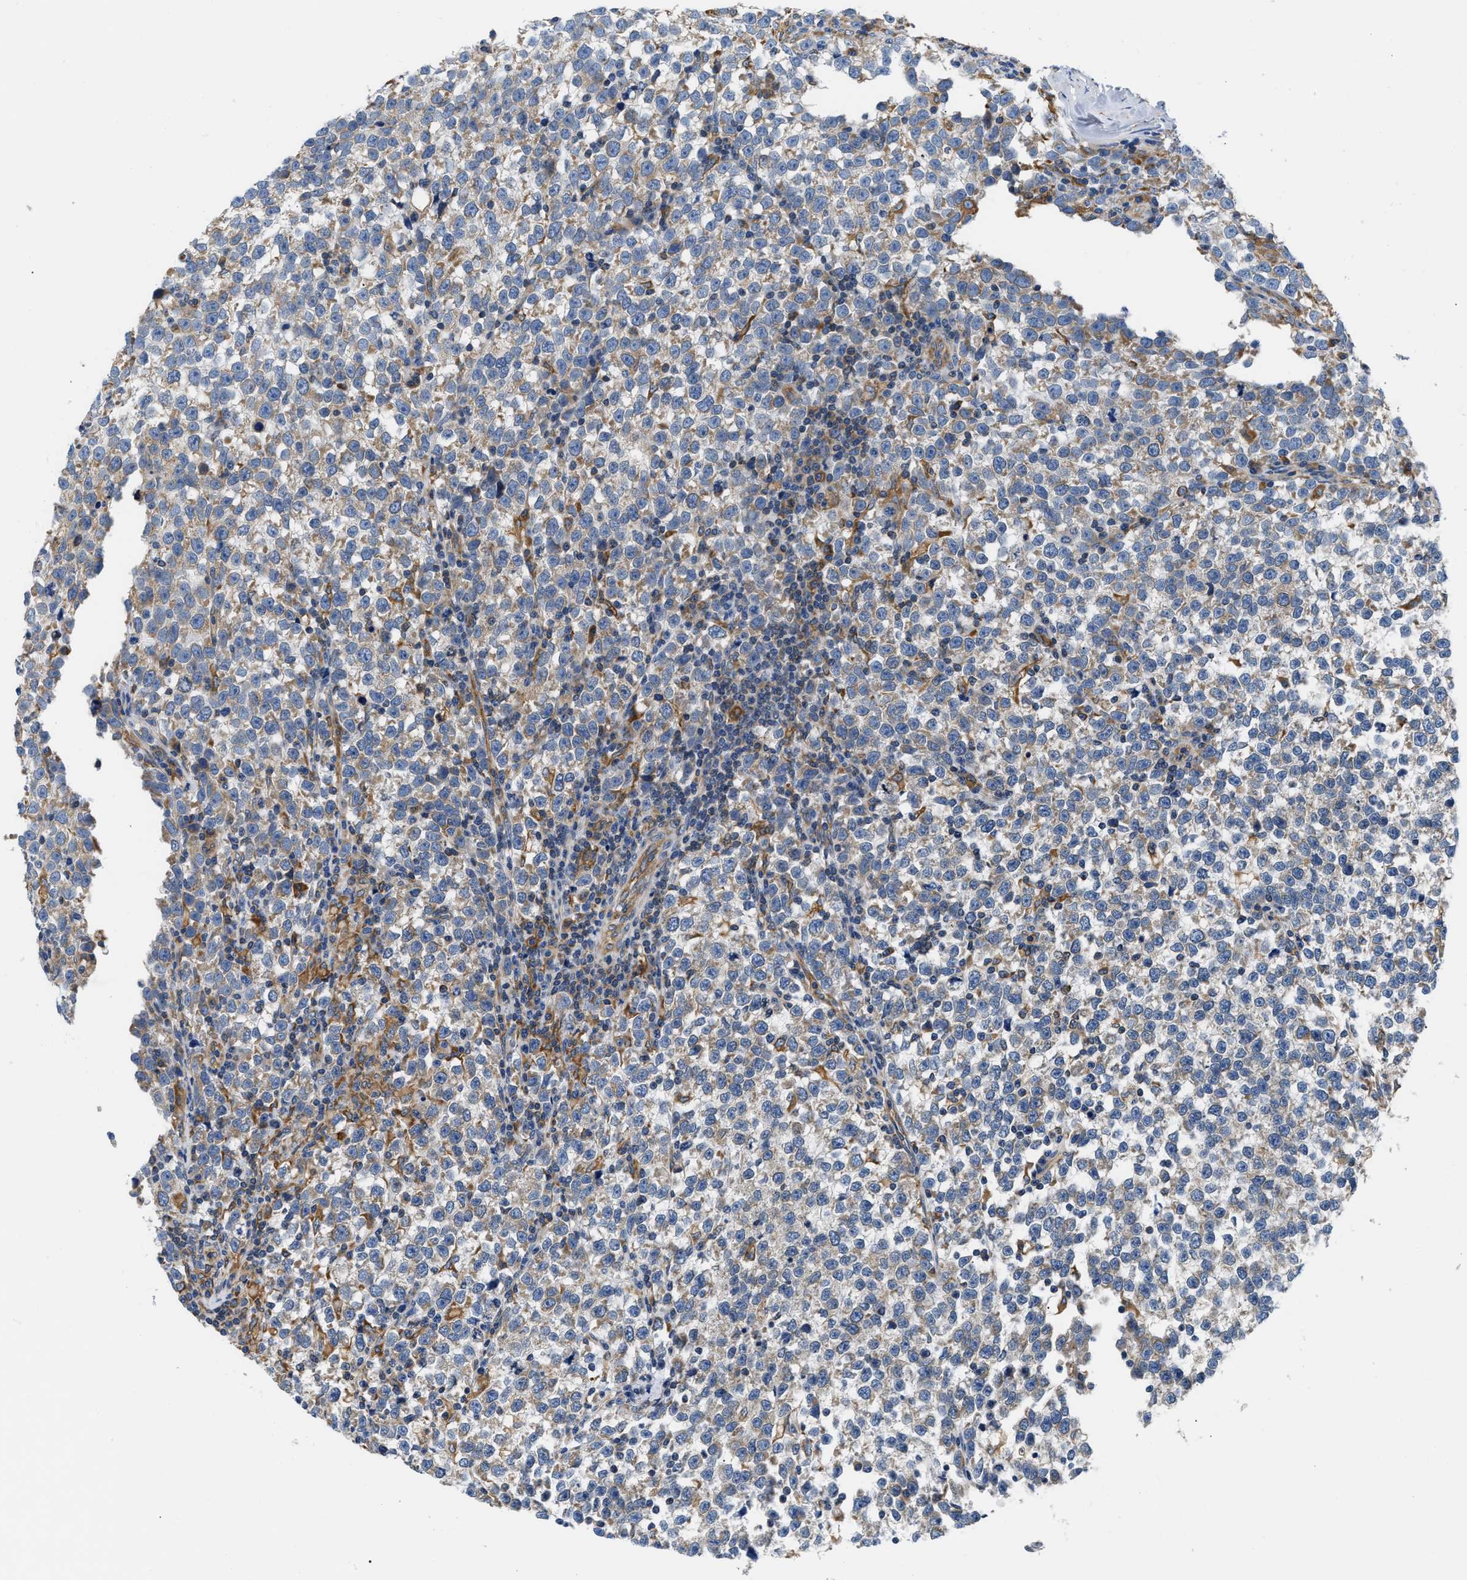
{"staining": {"intensity": "weak", "quantity": ">75%", "location": "cytoplasmic/membranous"}, "tissue": "testis cancer", "cell_type": "Tumor cells", "image_type": "cancer", "snomed": [{"axis": "morphology", "description": "Normal tissue, NOS"}, {"axis": "morphology", "description": "Seminoma, NOS"}, {"axis": "topography", "description": "Testis"}], "caption": "Human testis cancer (seminoma) stained with a protein marker demonstrates weak staining in tumor cells.", "gene": "HDHD3", "patient": {"sex": "male", "age": 43}}